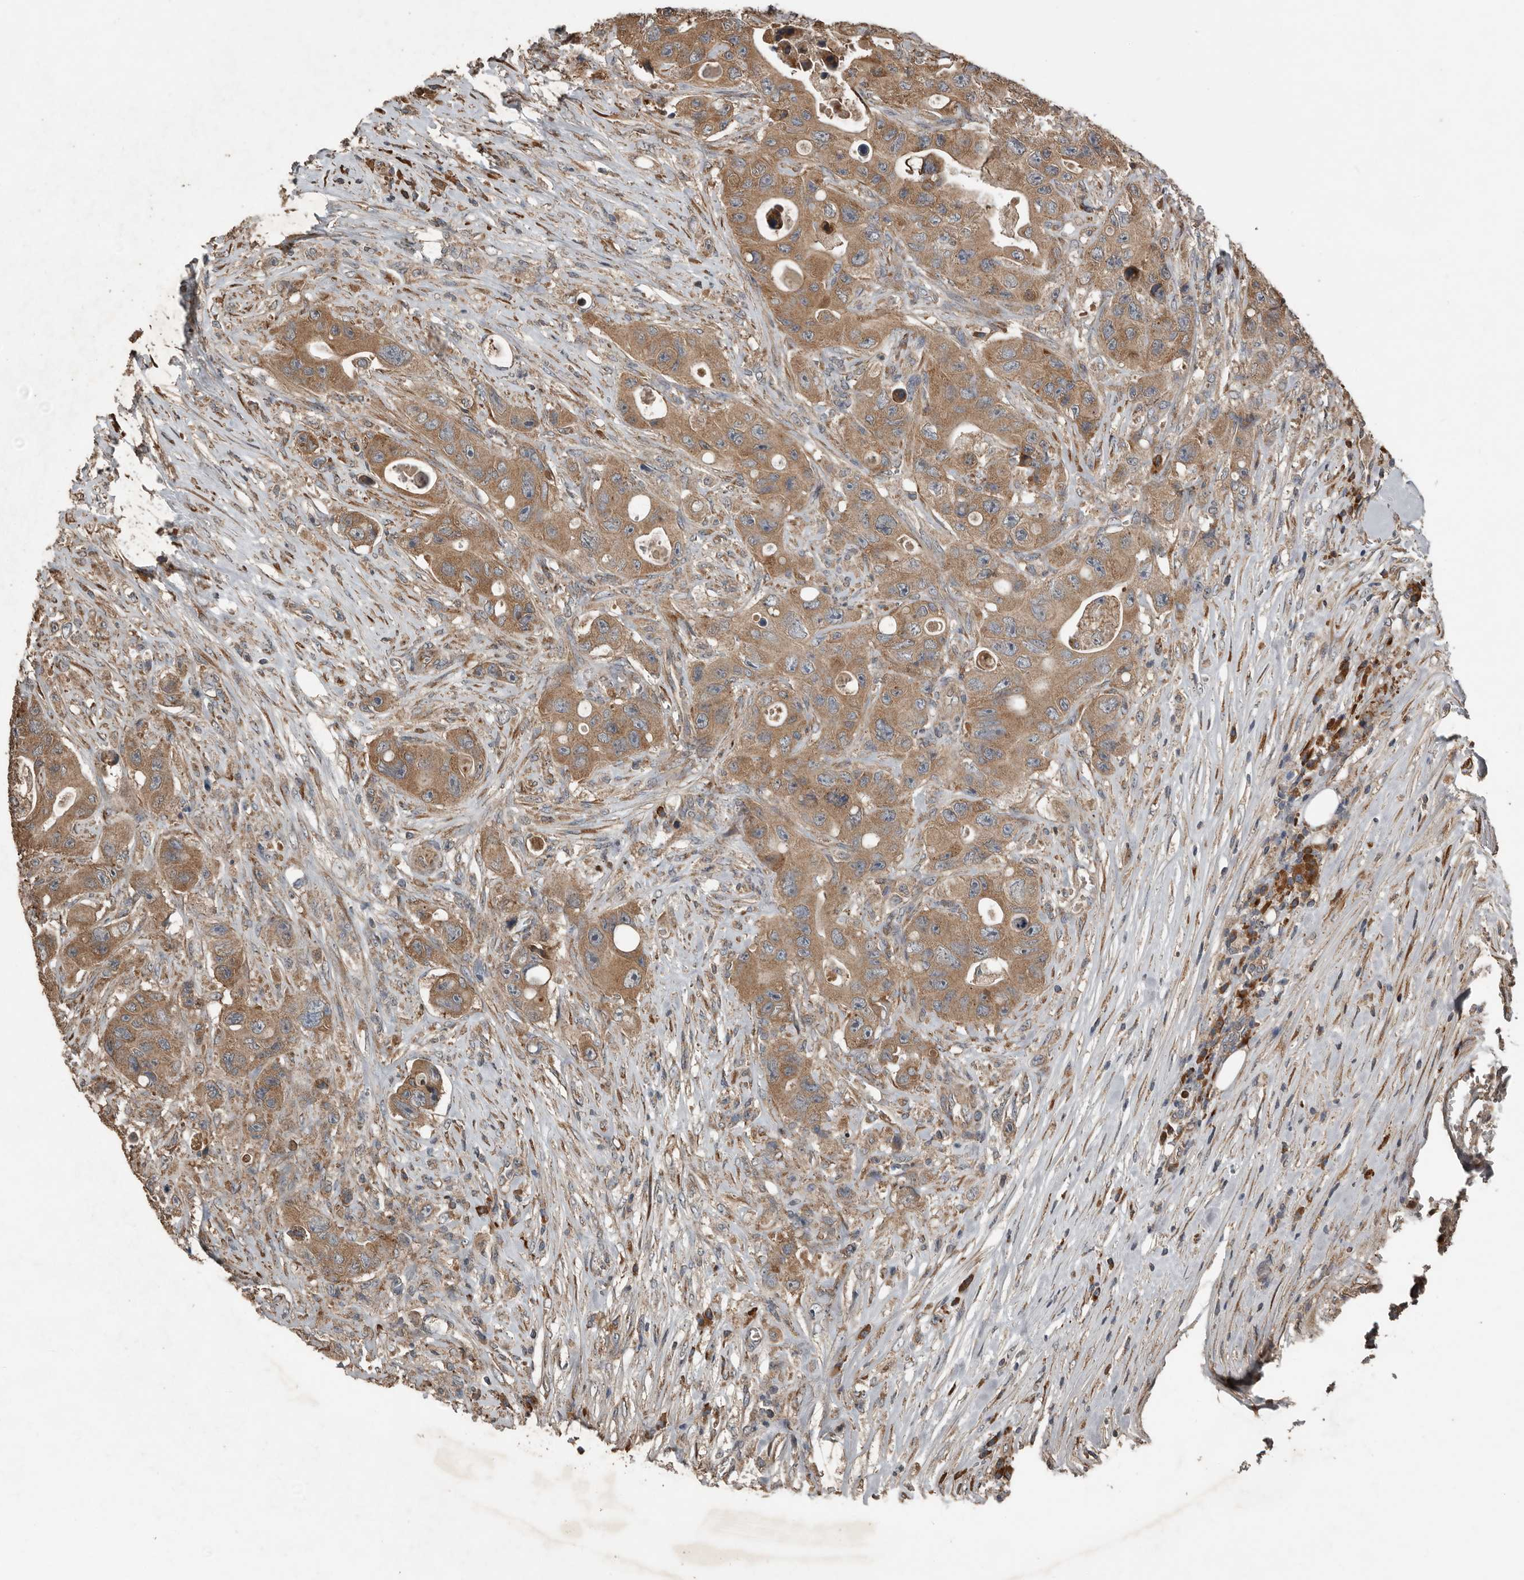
{"staining": {"intensity": "moderate", "quantity": ">75%", "location": "cytoplasmic/membranous"}, "tissue": "colorectal cancer", "cell_type": "Tumor cells", "image_type": "cancer", "snomed": [{"axis": "morphology", "description": "Adenocarcinoma, NOS"}, {"axis": "topography", "description": "Colon"}], "caption": "Immunohistochemistry (DAB) staining of adenocarcinoma (colorectal) displays moderate cytoplasmic/membranous protein expression in approximately >75% of tumor cells.", "gene": "RNF207", "patient": {"sex": "female", "age": 46}}